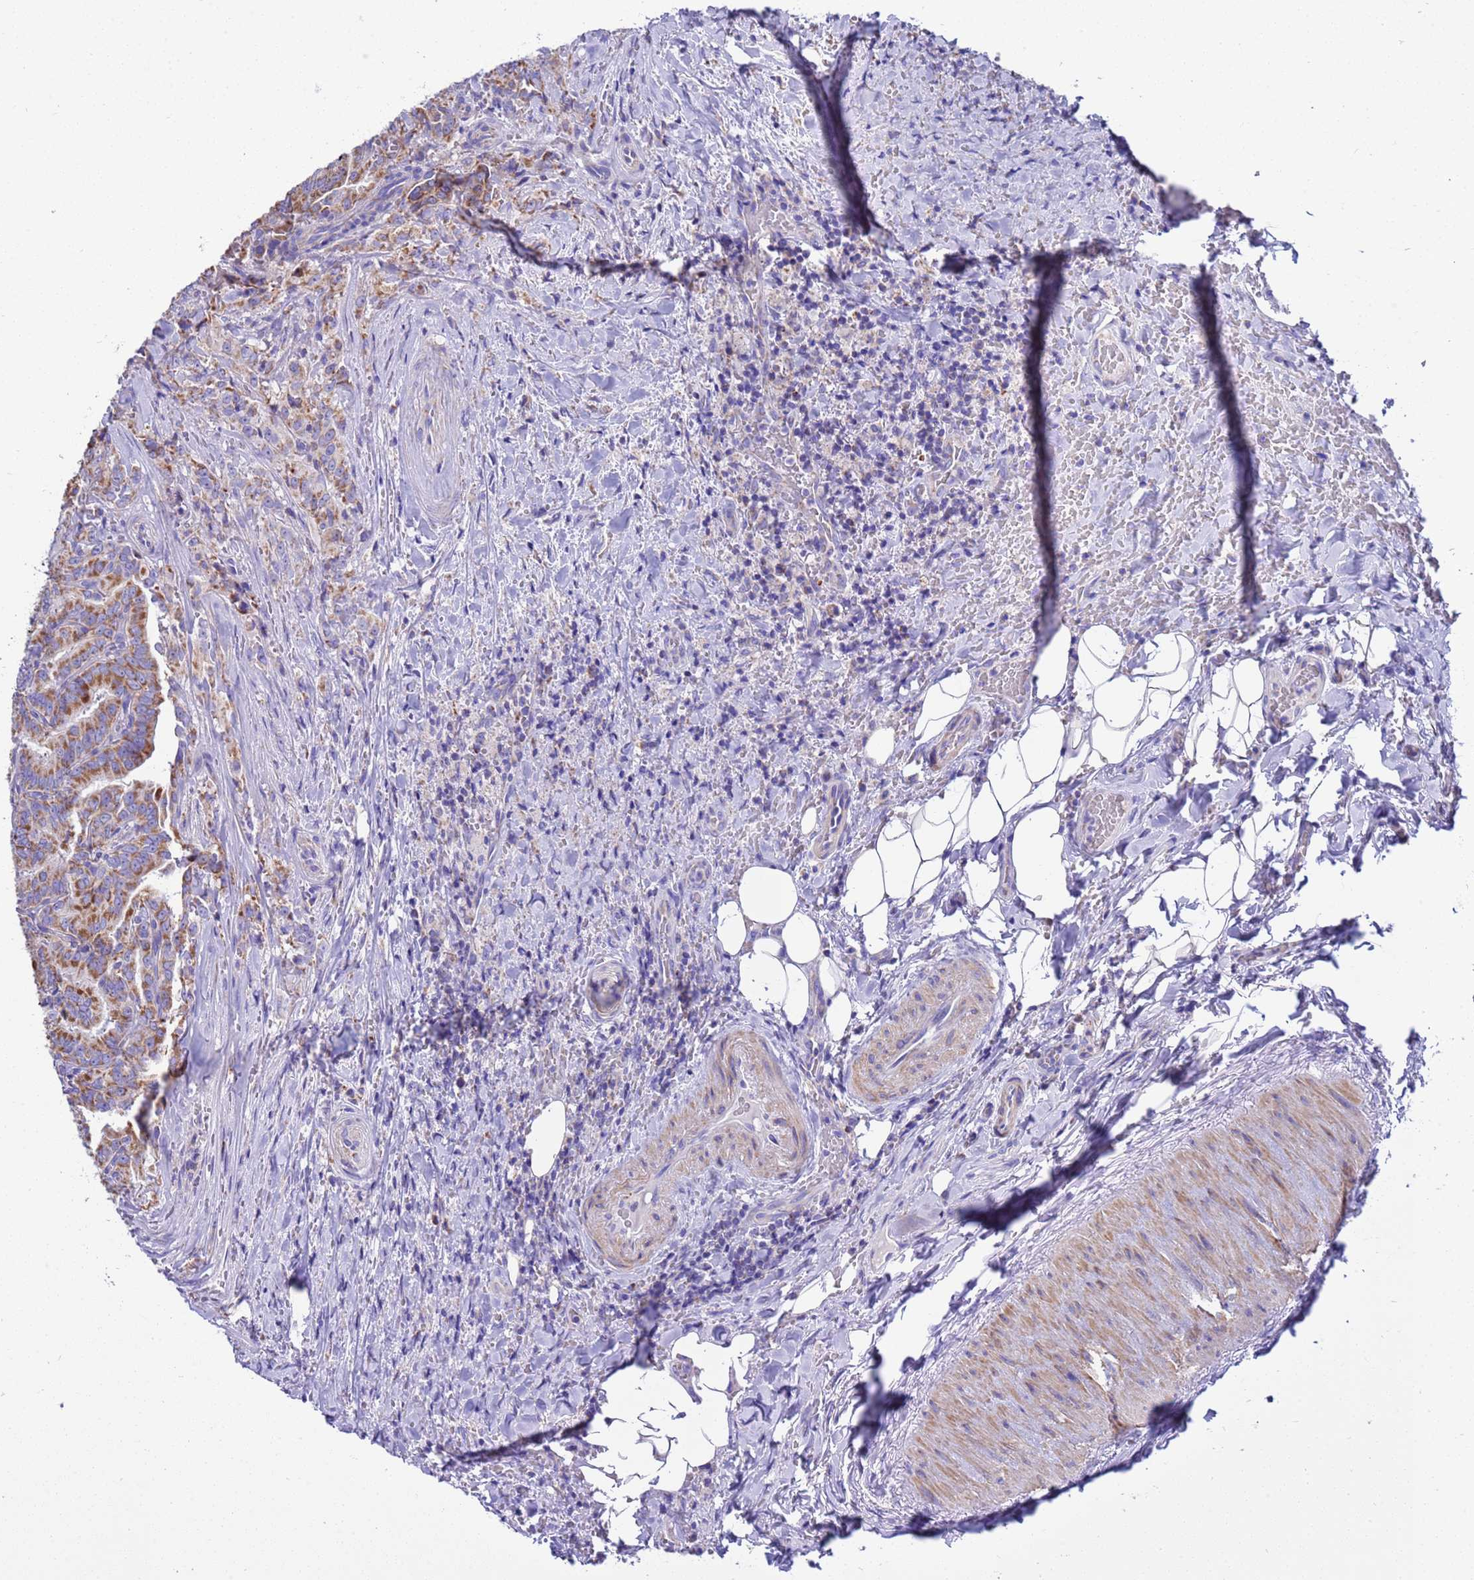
{"staining": {"intensity": "moderate", "quantity": ">75%", "location": "cytoplasmic/membranous"}, "tissue": "thyroid cancer", "cell_type": "Tumor cells", "image_type": "cancer", "snomed": [{"axis": "morphology", "description": "Papillary adenocarcinoma, NOS"}, {"axis": "topography", "description": "Thyroid gland"}], "caption": "Protein expression analysis of human papillary adenocarcinoma (thyroid) reveals moderate cytoplasmic/membranous expression in about >75% of tumor cells. The protein is shown in brown color, while the nuclei are stained blue.", "gene": "RNF165", "patient": {"sex": "male", "age": 61}}